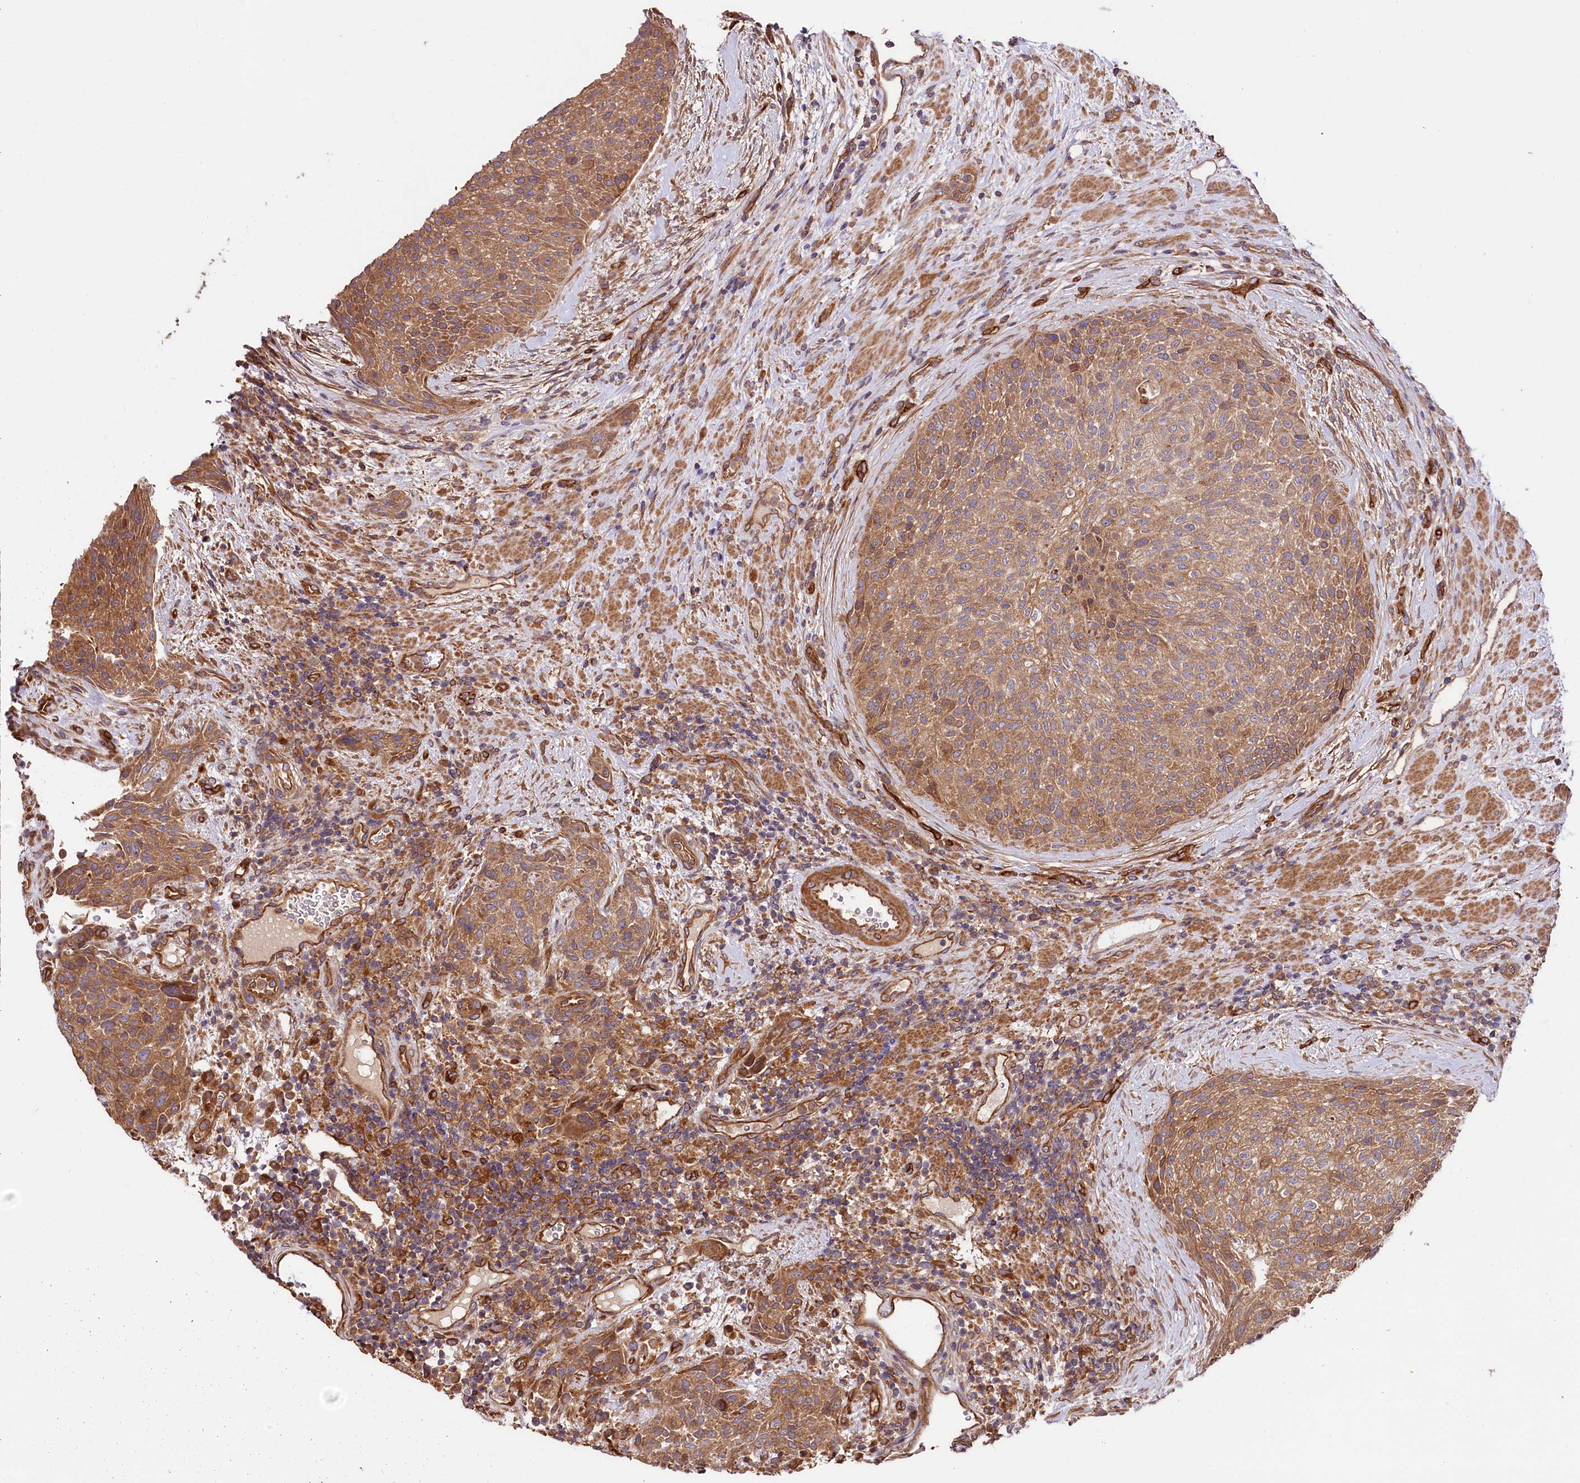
{"staining": {"intensity": "moderate", "quantity": ">75%", "location": "cytoplasmic/membranous"}, "tissue": "urothelial cancer", "cell_type": "Tumor cells", "image_type": "cancer", "snomed": [{"axis": "morphology", "description": "Normal tissue, NOS"}, {"axis": "morphology", "description": "Urothelial carcinoma, NOS"}, {"axis": "topography", "description": "Urinary bladder"}, {"axis": "topography", "description": "Peripheral nerve tissue"}], "caption": "A micrograph showing moderate cytoplasmic/membranous expression in approximately >75% of tumor cells in transitional cell carcinoma, as visualized by brown immunohistochemical staining.", "gene": "CEP295", "patient": {"sex": "male", "age": 35}}